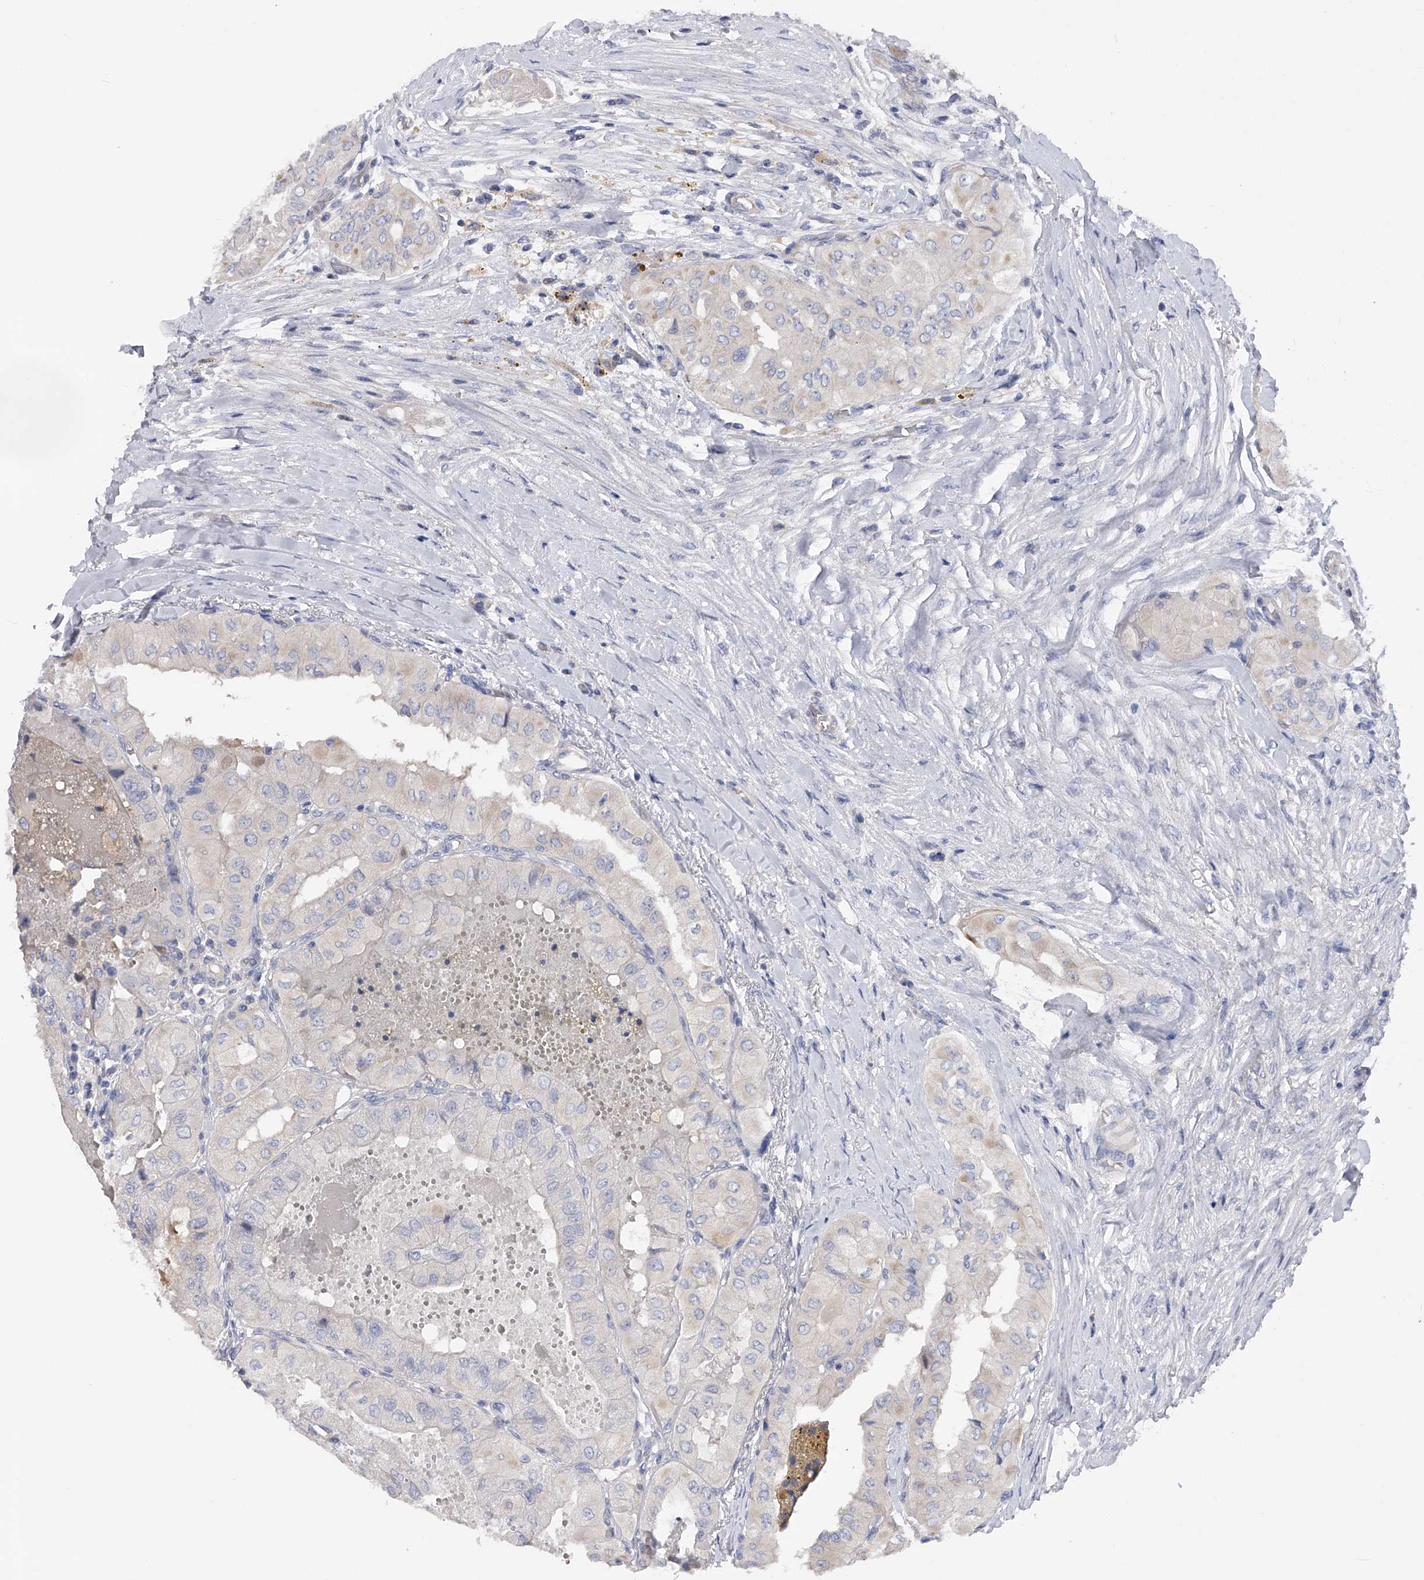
{"staining": {"intensity": "negative", "quantity": "none", "location": "none"}, "tissue": "thyroid cancer", "cell_type": "Tumor cells", "image_type": "cancer", "snomed": [{"axis": "morphology", "description": "Papillary adenocarcinoma, NOS"}, {"axis": "topography", "description": "Thyroid gland"}], "caption": "This is an immunohistochemistry image of human thyroid cancer (papillary adenocarcinoma). There is no staining in tumor cells.", "gene": "RWDD2A", "patient": {"sex": "female", "age": 59}}